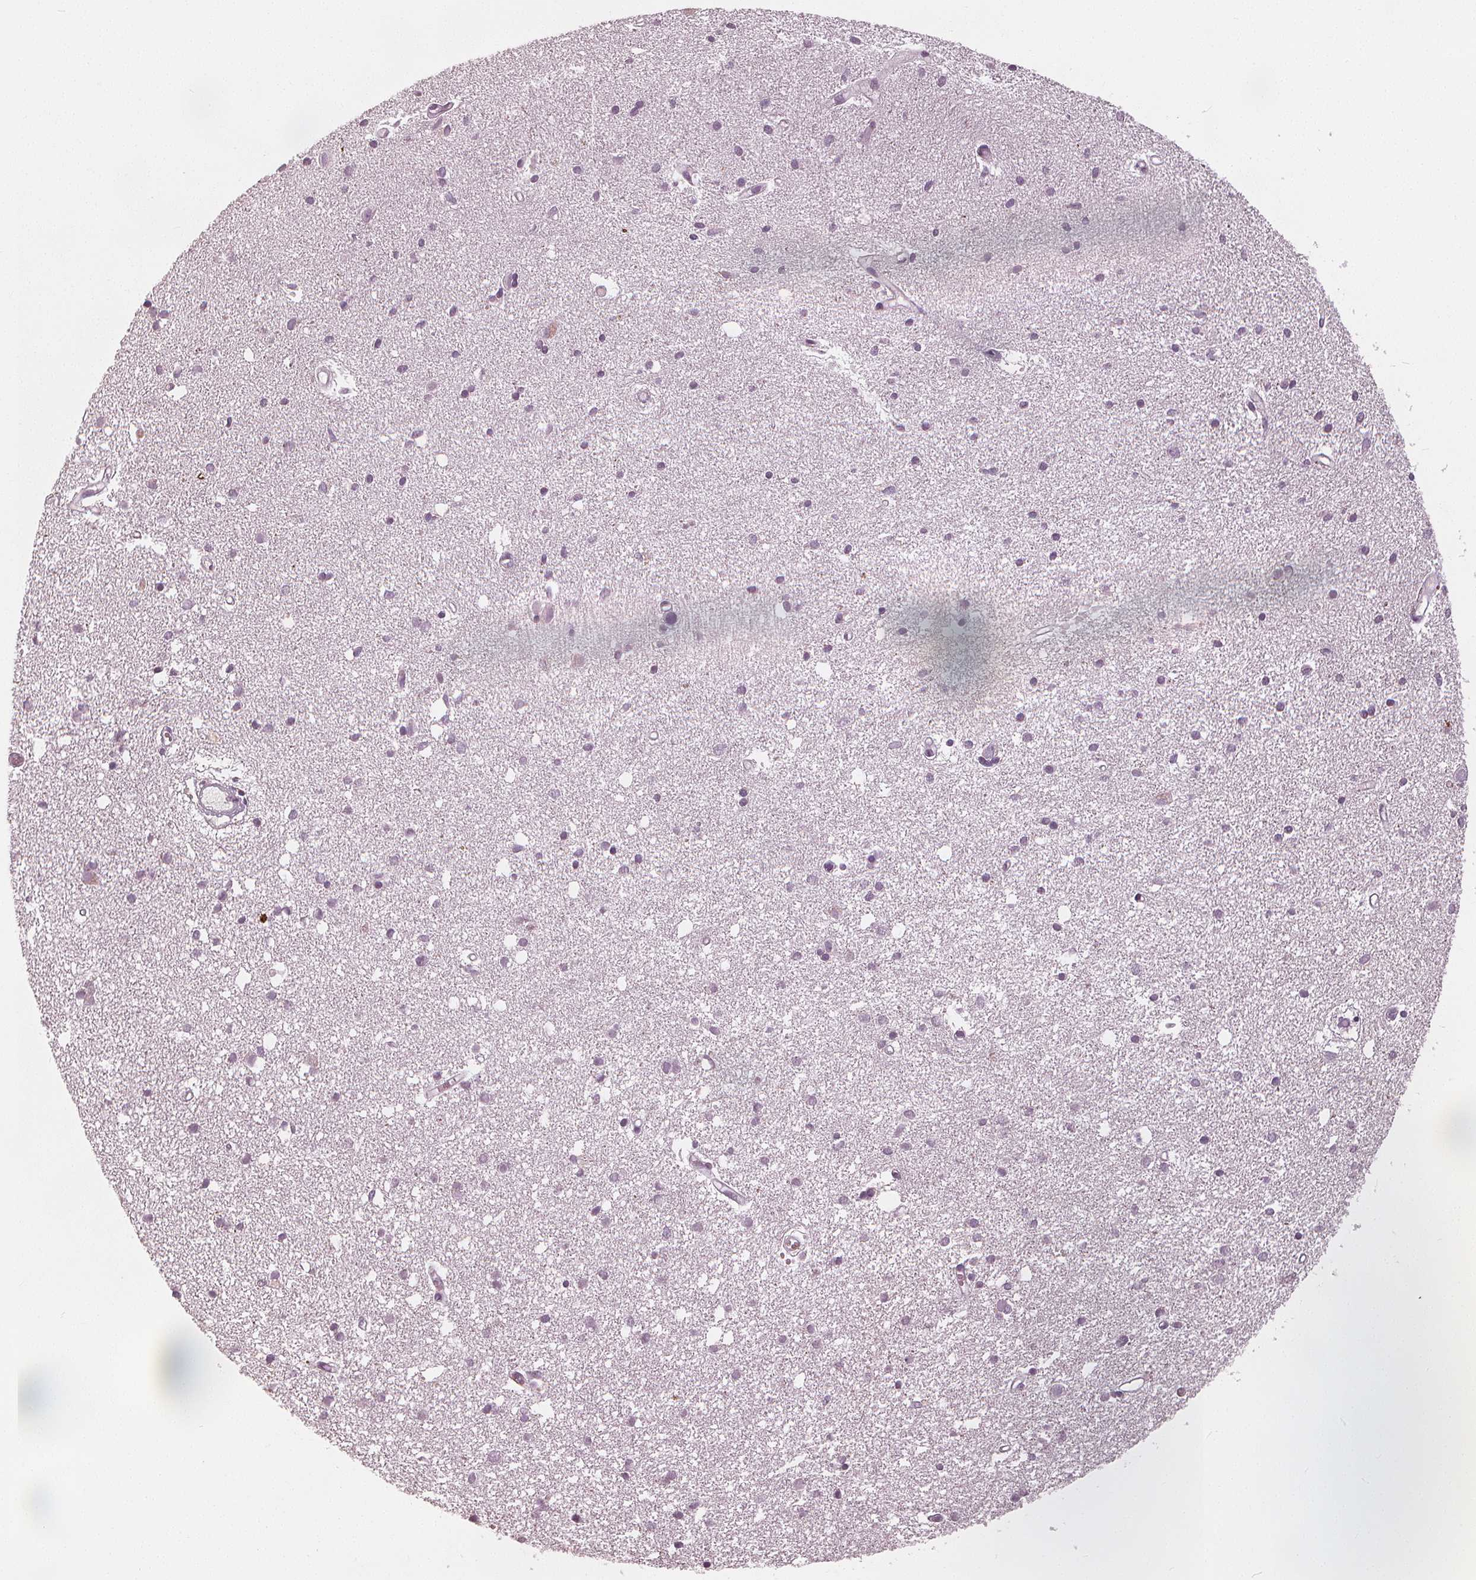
{"staining": {"intensity": "weak", "quantity": "<25%", "location": "nuclear"}, "tissue": "cerebral cortex", "cell_type": "Endothelial cells", "image_type": "normal", "snomed": [{"axis": "morphology", "description": "Normal tissue, NOS"}, {"axis": "morphology", "description": "Glioma, malignant, High grade"}, {"axis": "topography", "description": "Cerebral cortex"}], "caption": "Immunohistochemistry (IHC) of benign cerebral cortex displays no staining in endothelial cells.", "gene": "SQSTM1", "patient": {"sex": "male", "age": 71}}